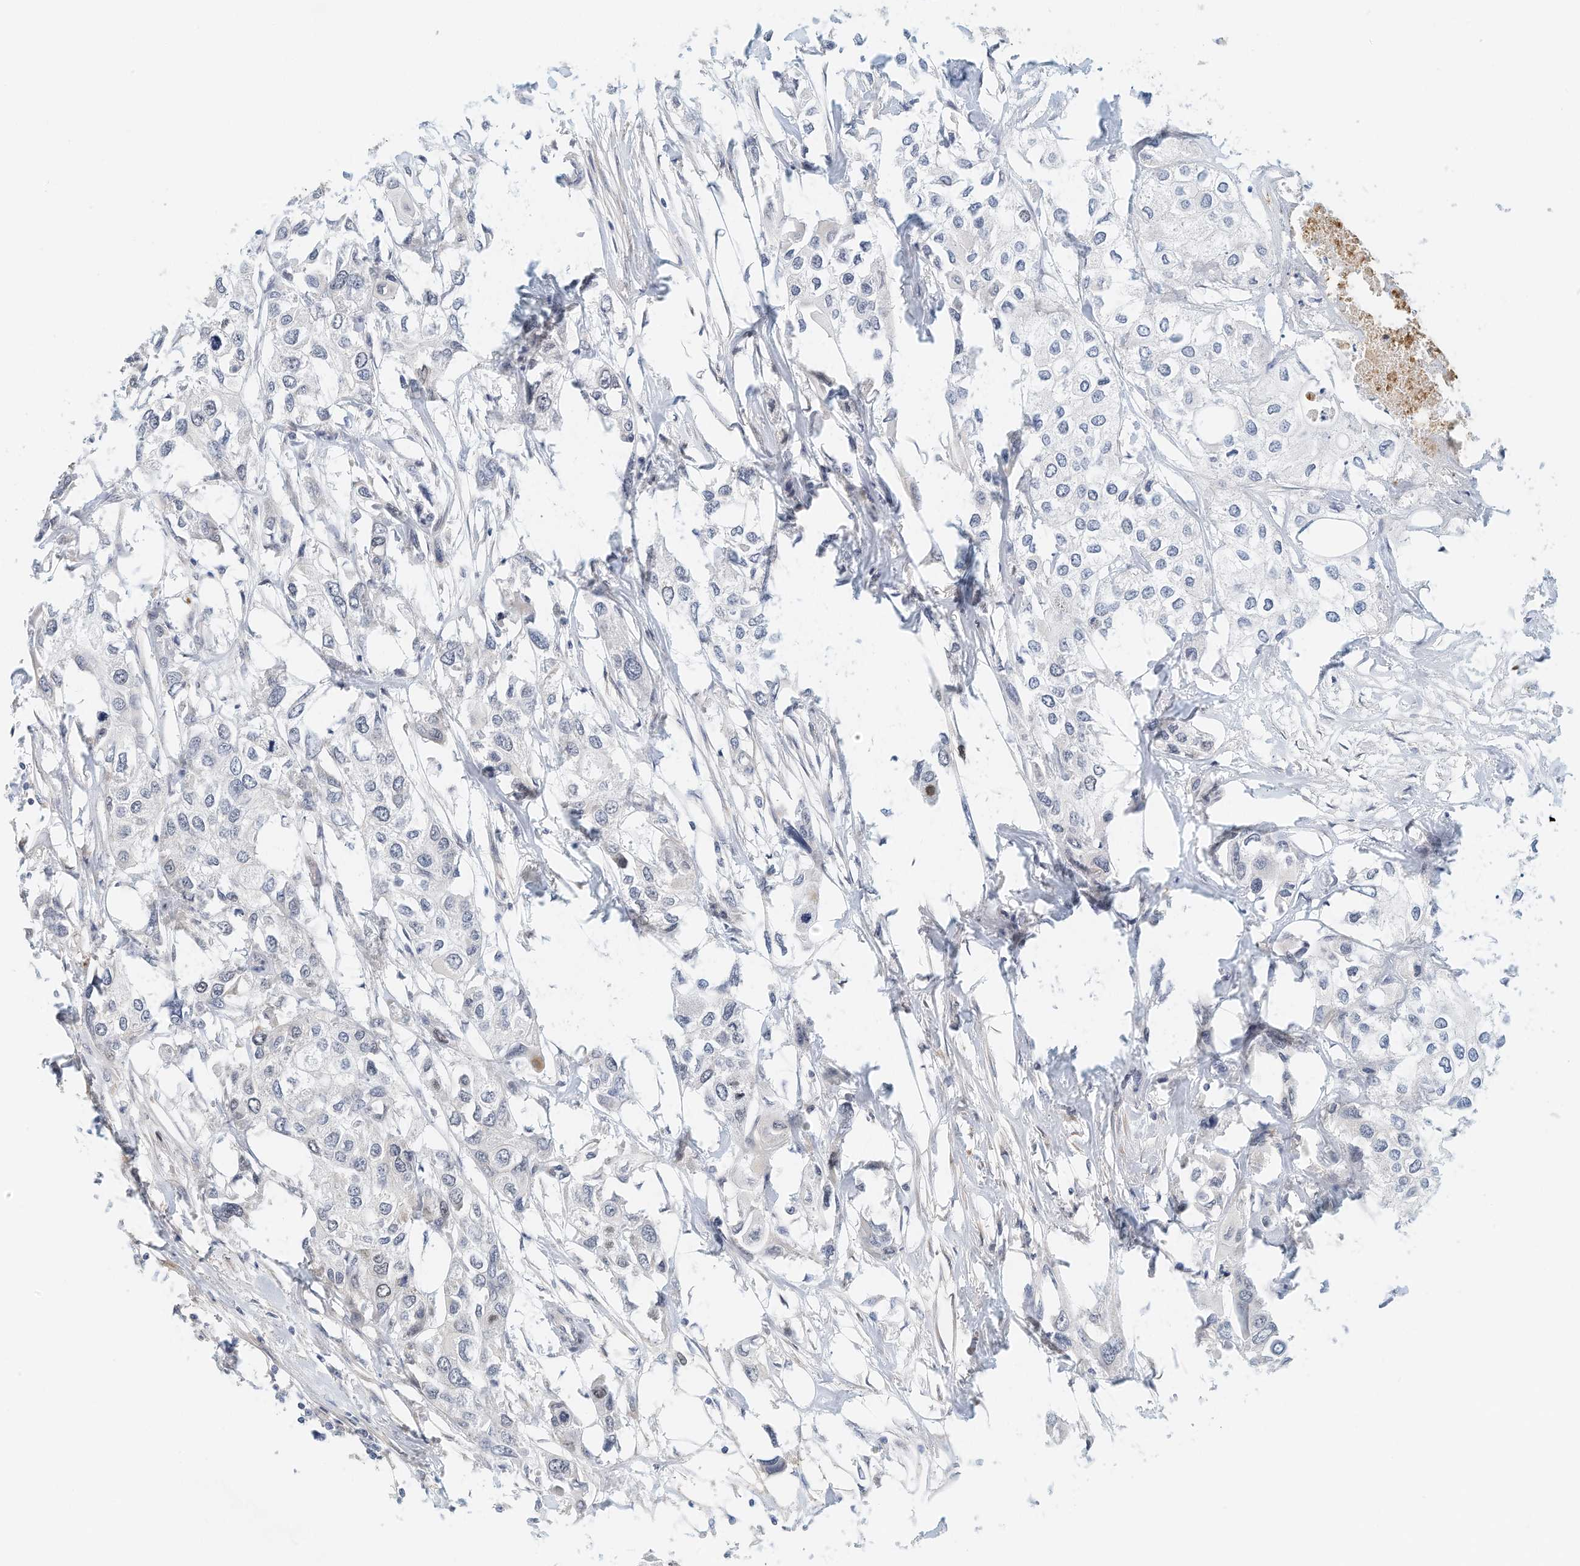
{"staining": {"intensity": "negative", "quantity": "none", "location": "none"}, "tissue": "urothelial cancer", "cell_type": "Tumor cells", "image_type": "cancer", "snomed": [{"axis": "morphology", "description": "Urothelial carcinoma, High grade"}, {"axis": "topography", "description": "Urinary bladder"}], "caption": "This is an immunohistochemistry (IHC) histopathology image of human urothelial carcinoma (high-grade). There is no expression in tumor cells.", "gene": "ARHGAP28", "patient": {"sex": "male", "age": 64}}